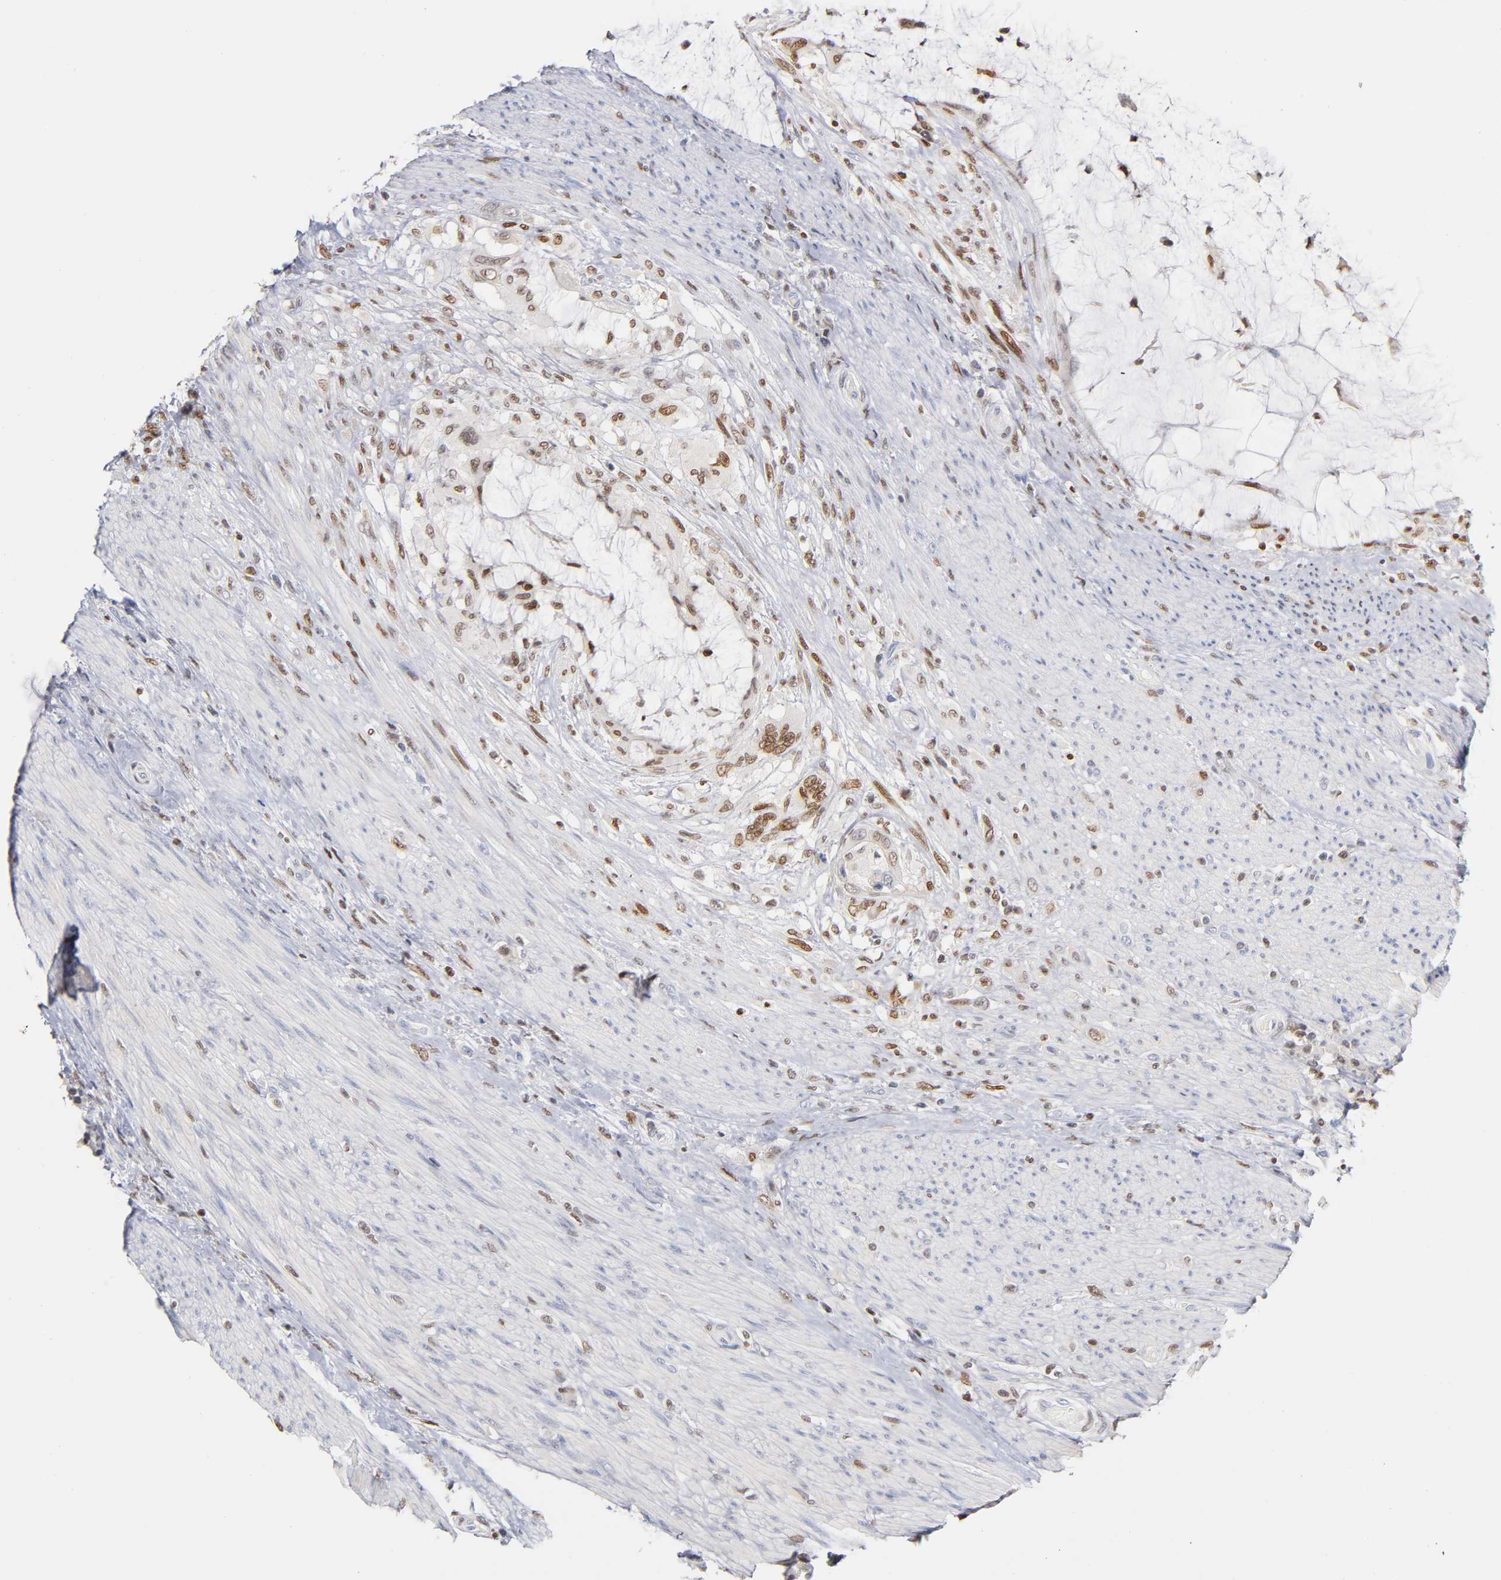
{"staining": {"intensity": "weak", "quantity": "25%-75%", "location": "nuclear"}, "tissue": "colorectal cancer", "cell_type": "Tumor cells", "image_type": "cancer", "snomed": [{"axis": "morphology", "description": "Adenocarcinoma, NOS"}, {"axis": "topography", "description": "Rectum"}], "caption": "Colorectal adenocarcinoma was stained to show a protein in brown. There is low levels of weak nuclear positivity in approximately 25%-75% of tumor cells.", "gene": "RUNX1", "patient": {"sex": "female", "age": 77}}